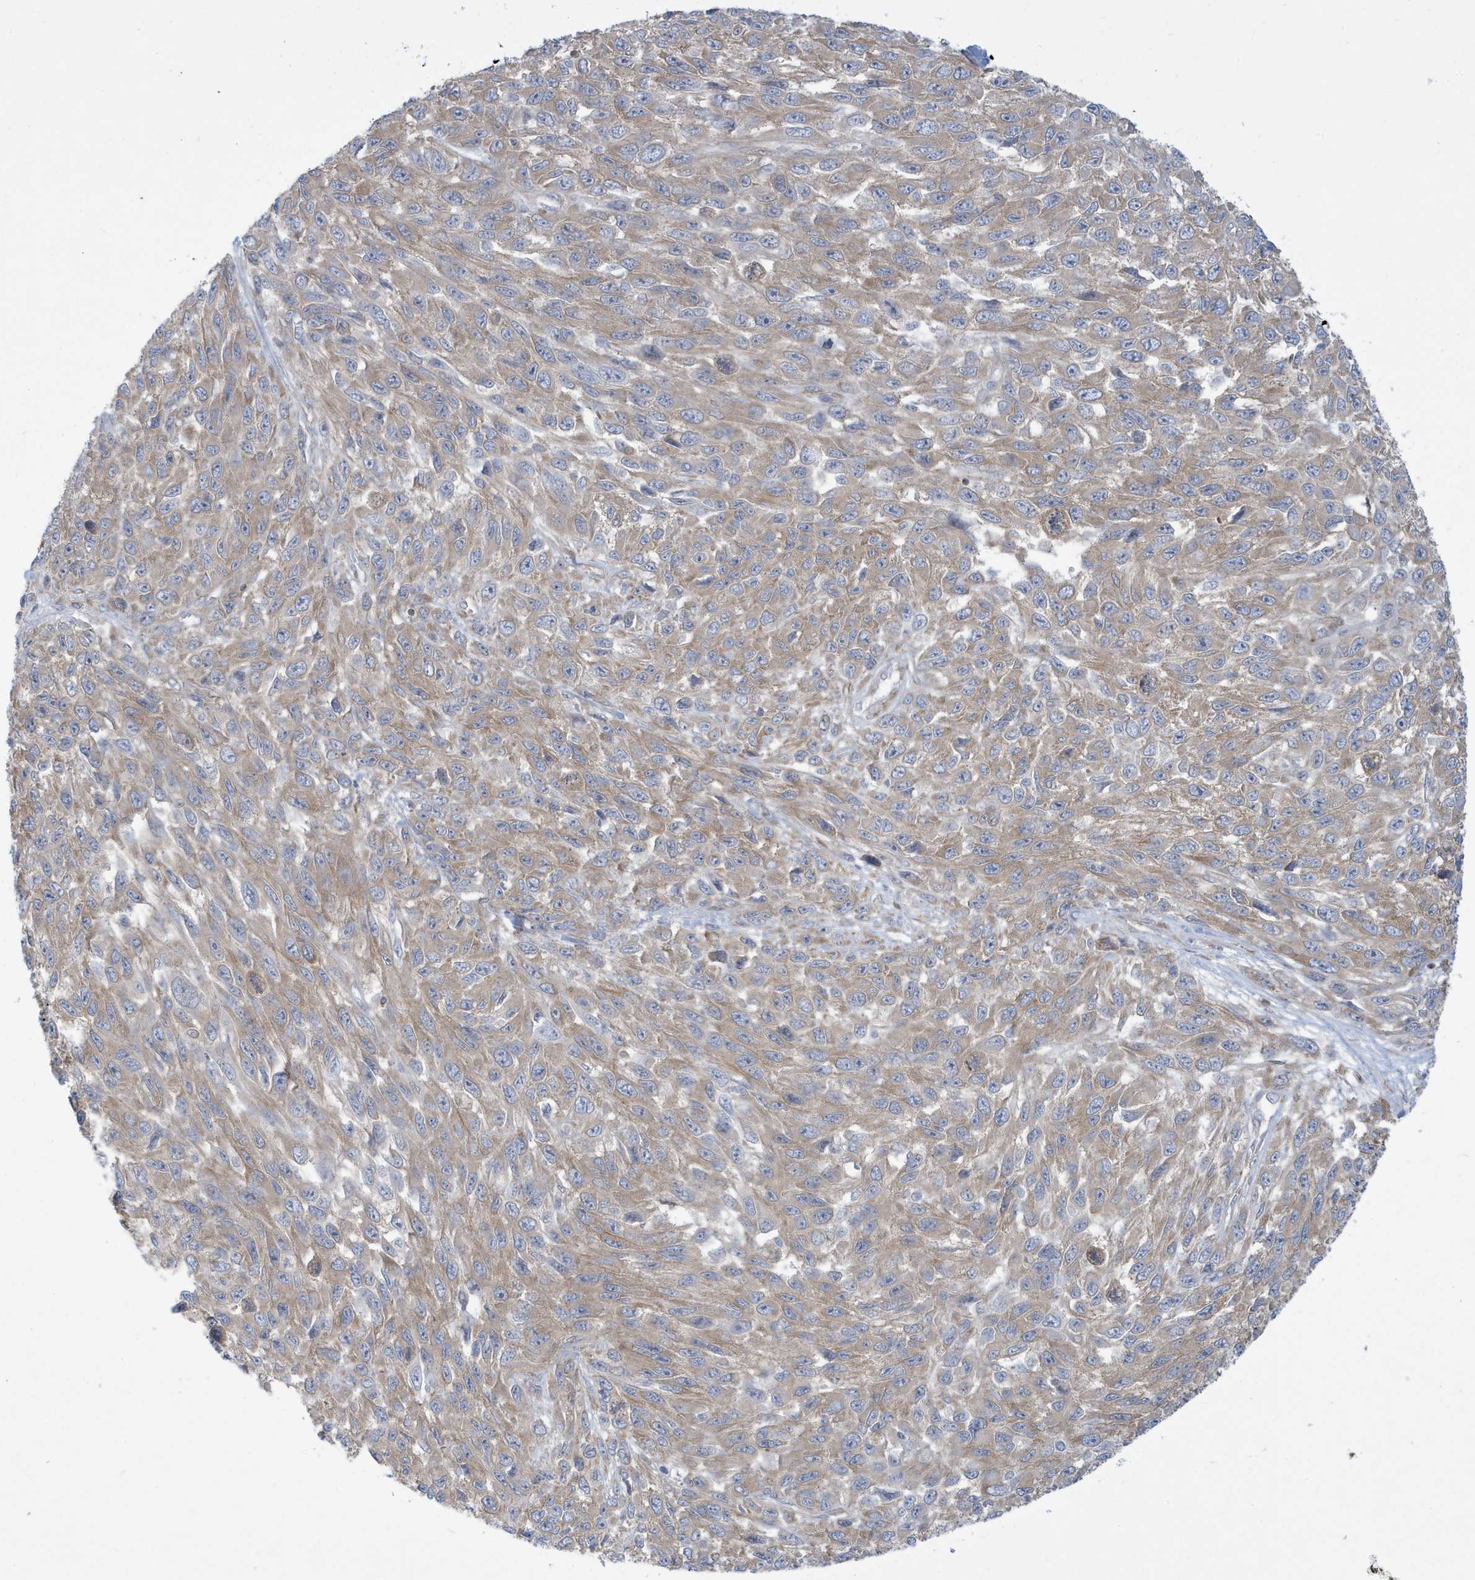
{"staining": {"intensity": "weak", "quantity": "25%-75%", "location": "cytoplasmic/membranous"}, "tissue": "melanoma", "cell_type": "Tumor cells", "image_type": "cancer", "snomed": [{"axis": "morphology", "description": "Malignant melanoma, NOS"}, {"axis": "topography", "description": "Skin"}], "caption": "Human melanoma stained for a protein (brown) displays weak cytoplasmic/membranous positive positivity in about 25%-75% of tumor cells.", "gene": "SLAMF9", "patient": {"sex": "female", "age": 96}}